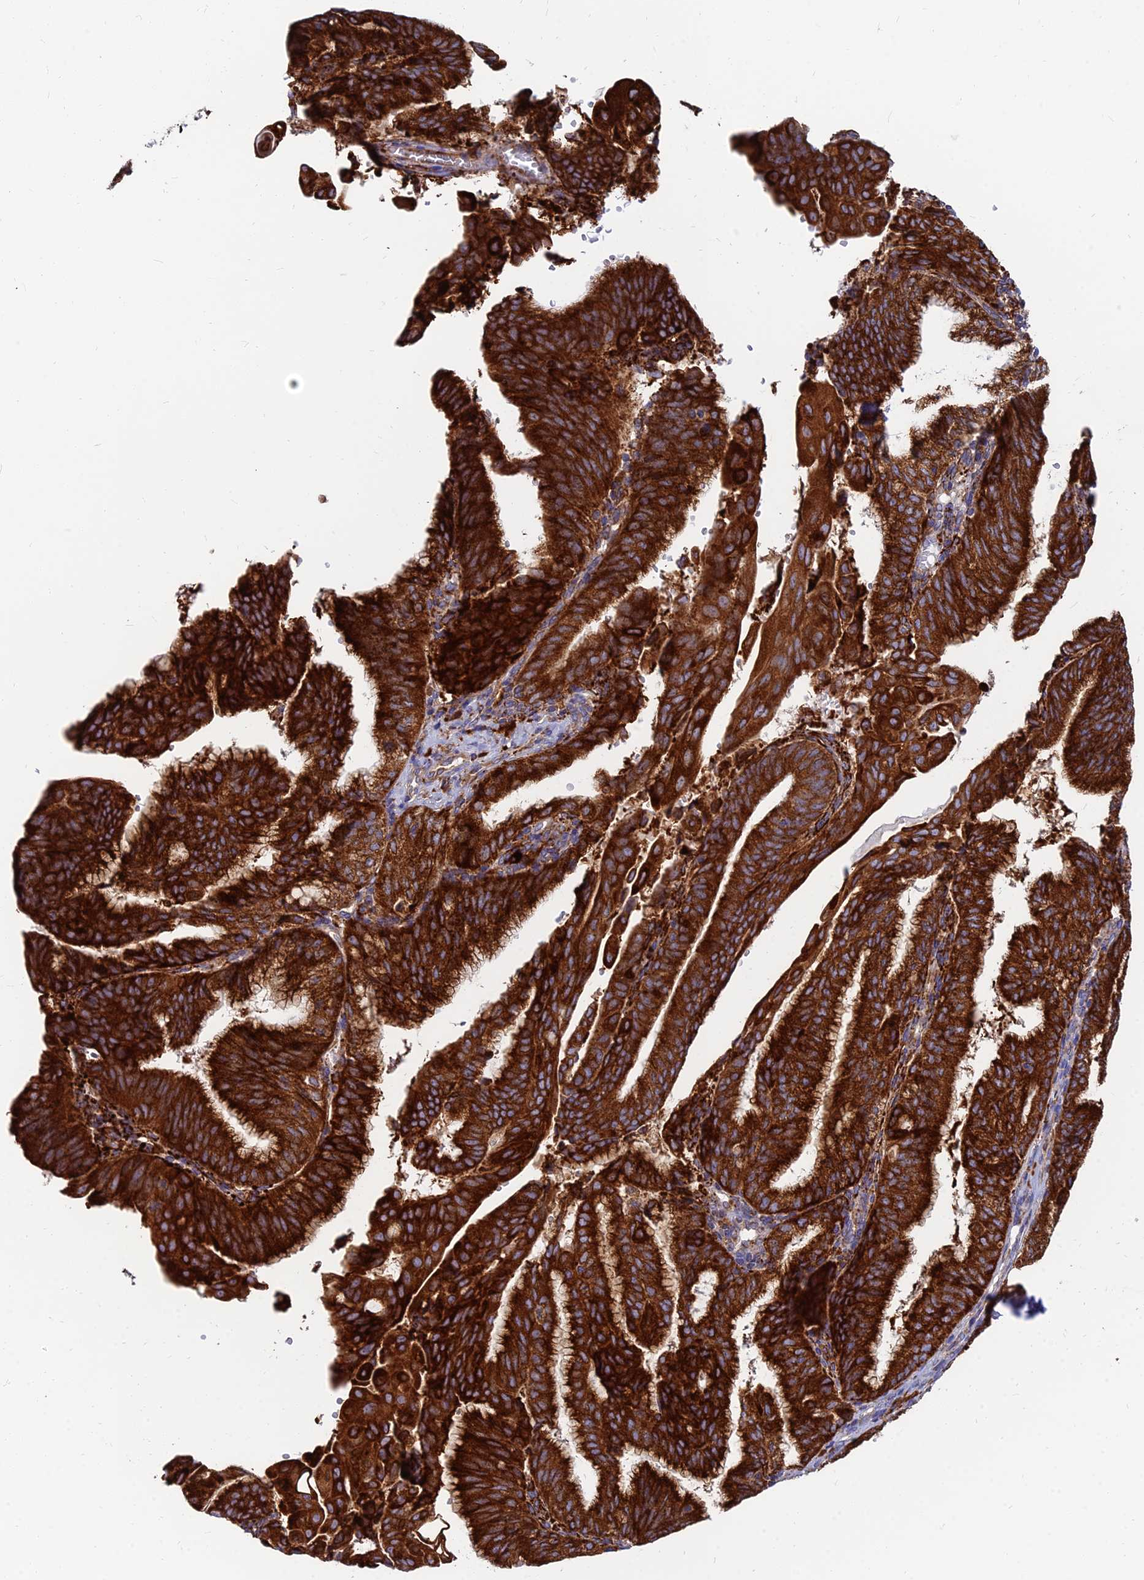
{"staining": {"intensity": "strong", "quantity": ">75%", "location": "cytoplasmic/membranous"}, "tissue": "endometrial cancer", "cell_type": "Tumor cells", "image_type": "cancer", "snomed": [{"axis": "morphology", "description": "Adenocarcinoma, NOS"}, {"axis": "topography", "description": "Endometrium"}], "caption": "The image shows immunohistochemical staining of endometrial adenocarcinoma. There is strong cytoplasmic/membranous staining is present in about >75% of tumor cells.", "gene": "CCT6B", "patient": {"sex": "female", "age": 49}}